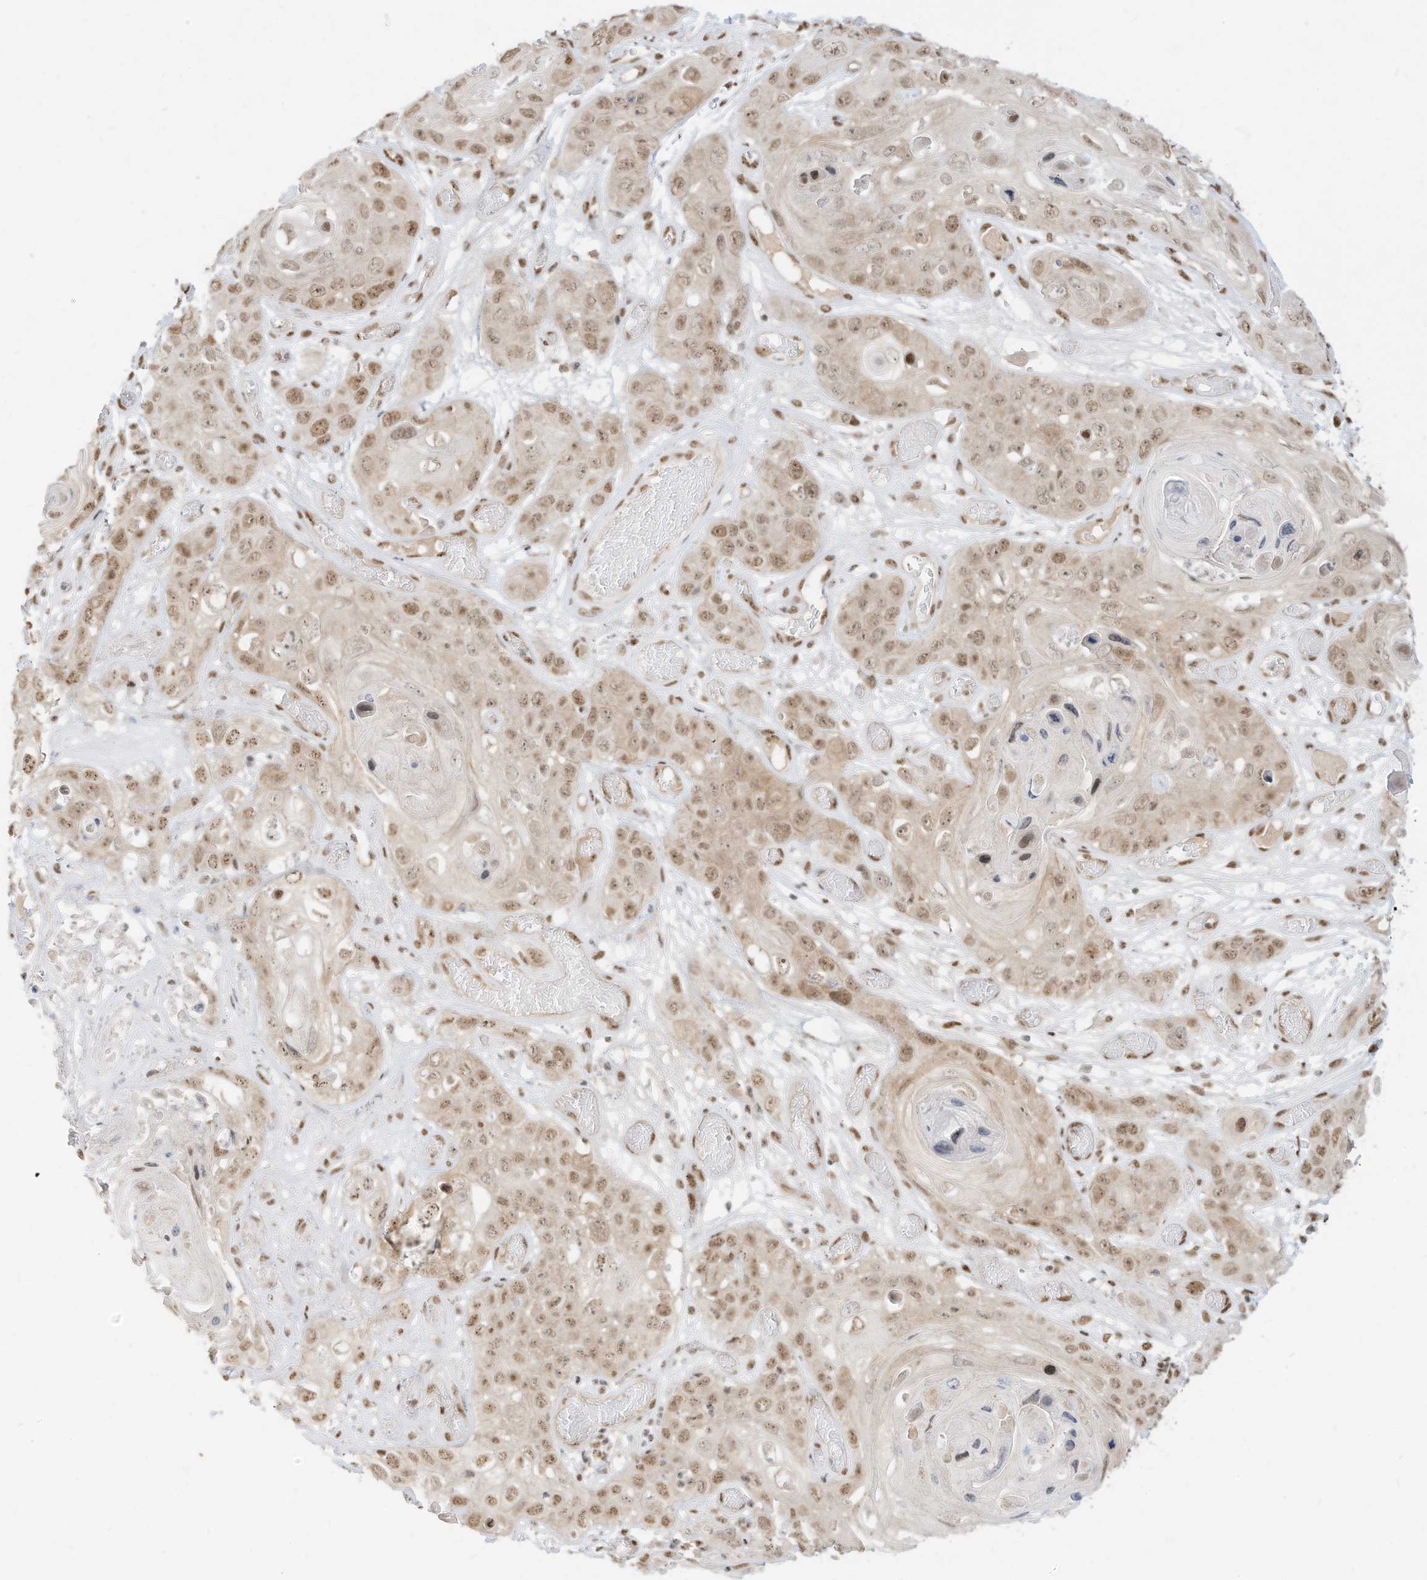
{"staining": {"intensity": "moderate", "quantity": ">75%", "location": "nuclear"}, "tissue": "skin cancer", "cell_type": "Tumor cells", "image_type": "cancer", "snomed": [{"axis": "morphology", "description": "Squamous cell carcinoma, NOS"}, {"axis": "topography", "description": "Skin"}], "caption": "Brown immunohistochemical staining in squamous cell carcinoma (skin) displays moderate nuclear positivity in about >75% of tumor cells.", "gene": "NHSL1", "patient": {"sex": "male", "age": 55}}